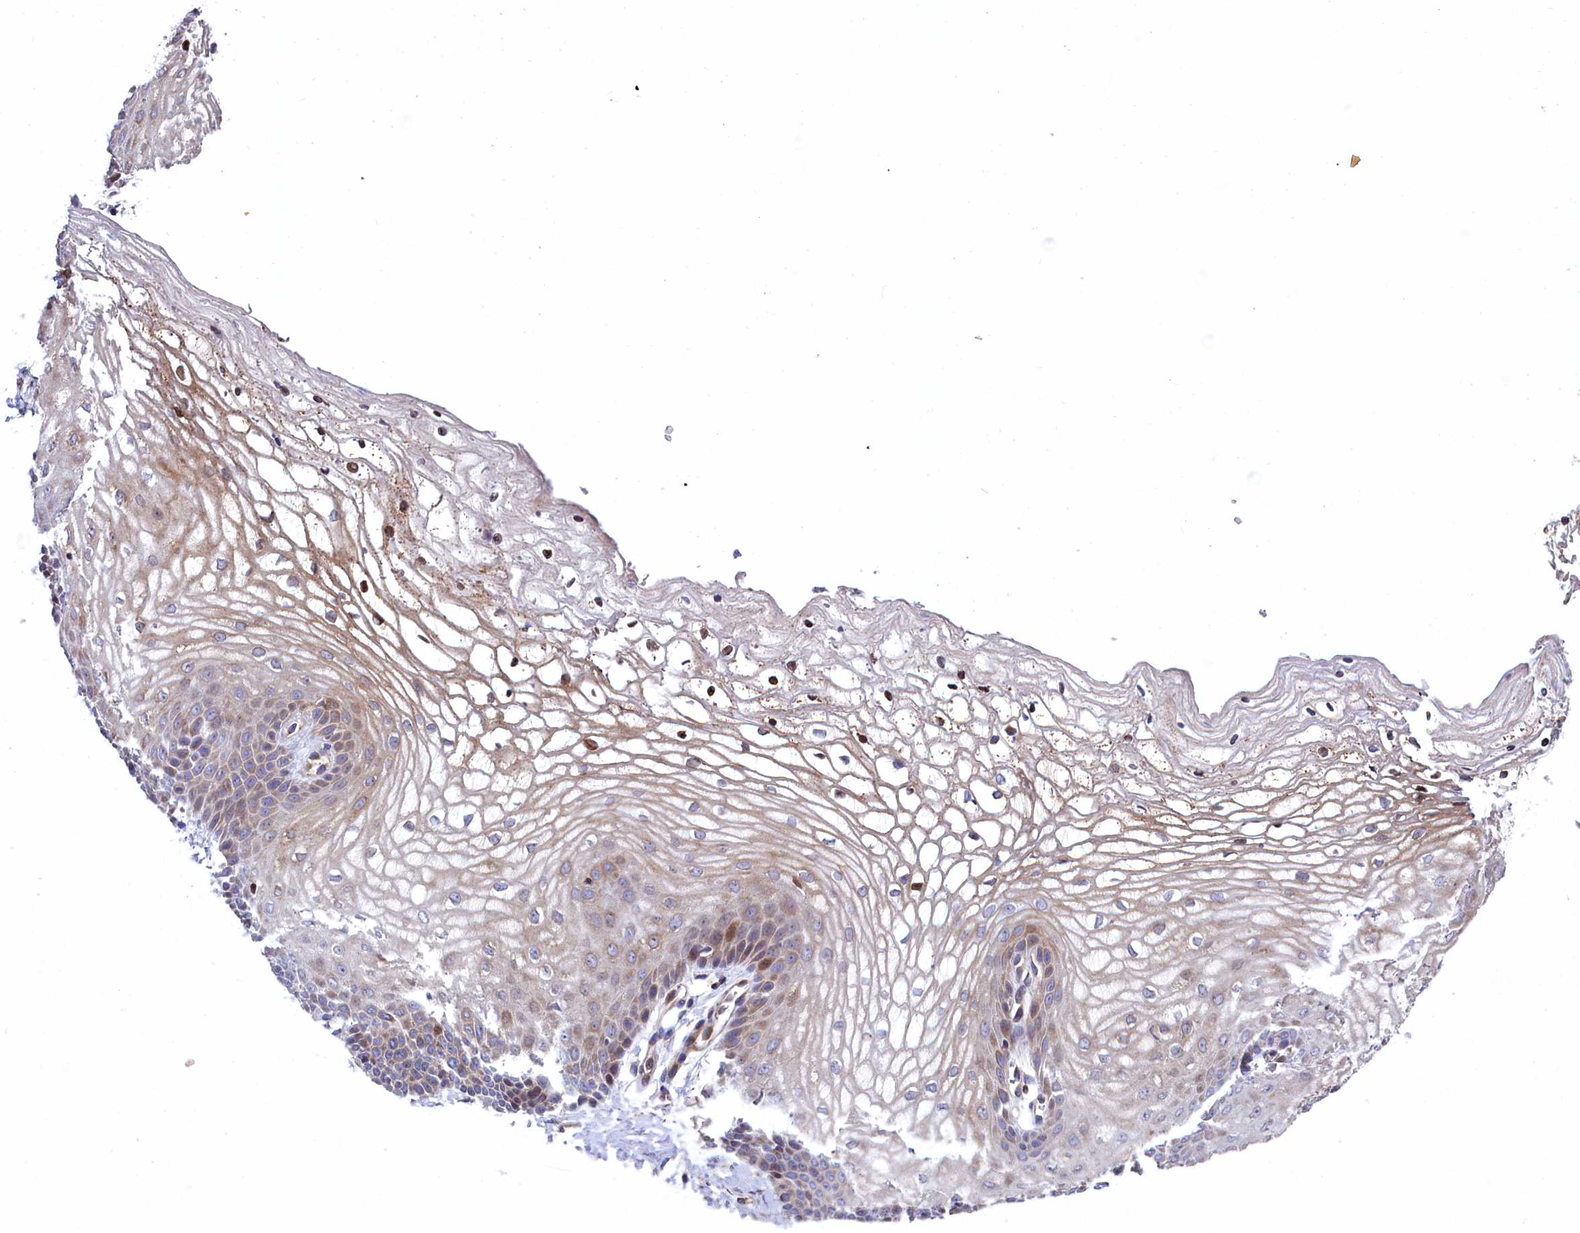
{"staining": {"intensity": "moderate", "quantity": "25%-75%", "location": "cytoplasmic/membranous,nuclear"}, "tissue": "vagina", "cell_type": "Squamous epithelial cells", "image_type": "normal", "snomed": [{"axis": "morphology", "description": "Normal tissue, NOS"}, {"axis": "topography", "description": "Vagina"}], "caption": "Immunohistochemistry histopathology image of benign vagina stained for a protein (brown), which reveals medium levels of moderate cytoplasmic/membranous,nuclear staining in approximately 25%-75% of squamous epithelial cells.", "gene": "TGDS", "patient": {"sex": "female", "age": 68}}